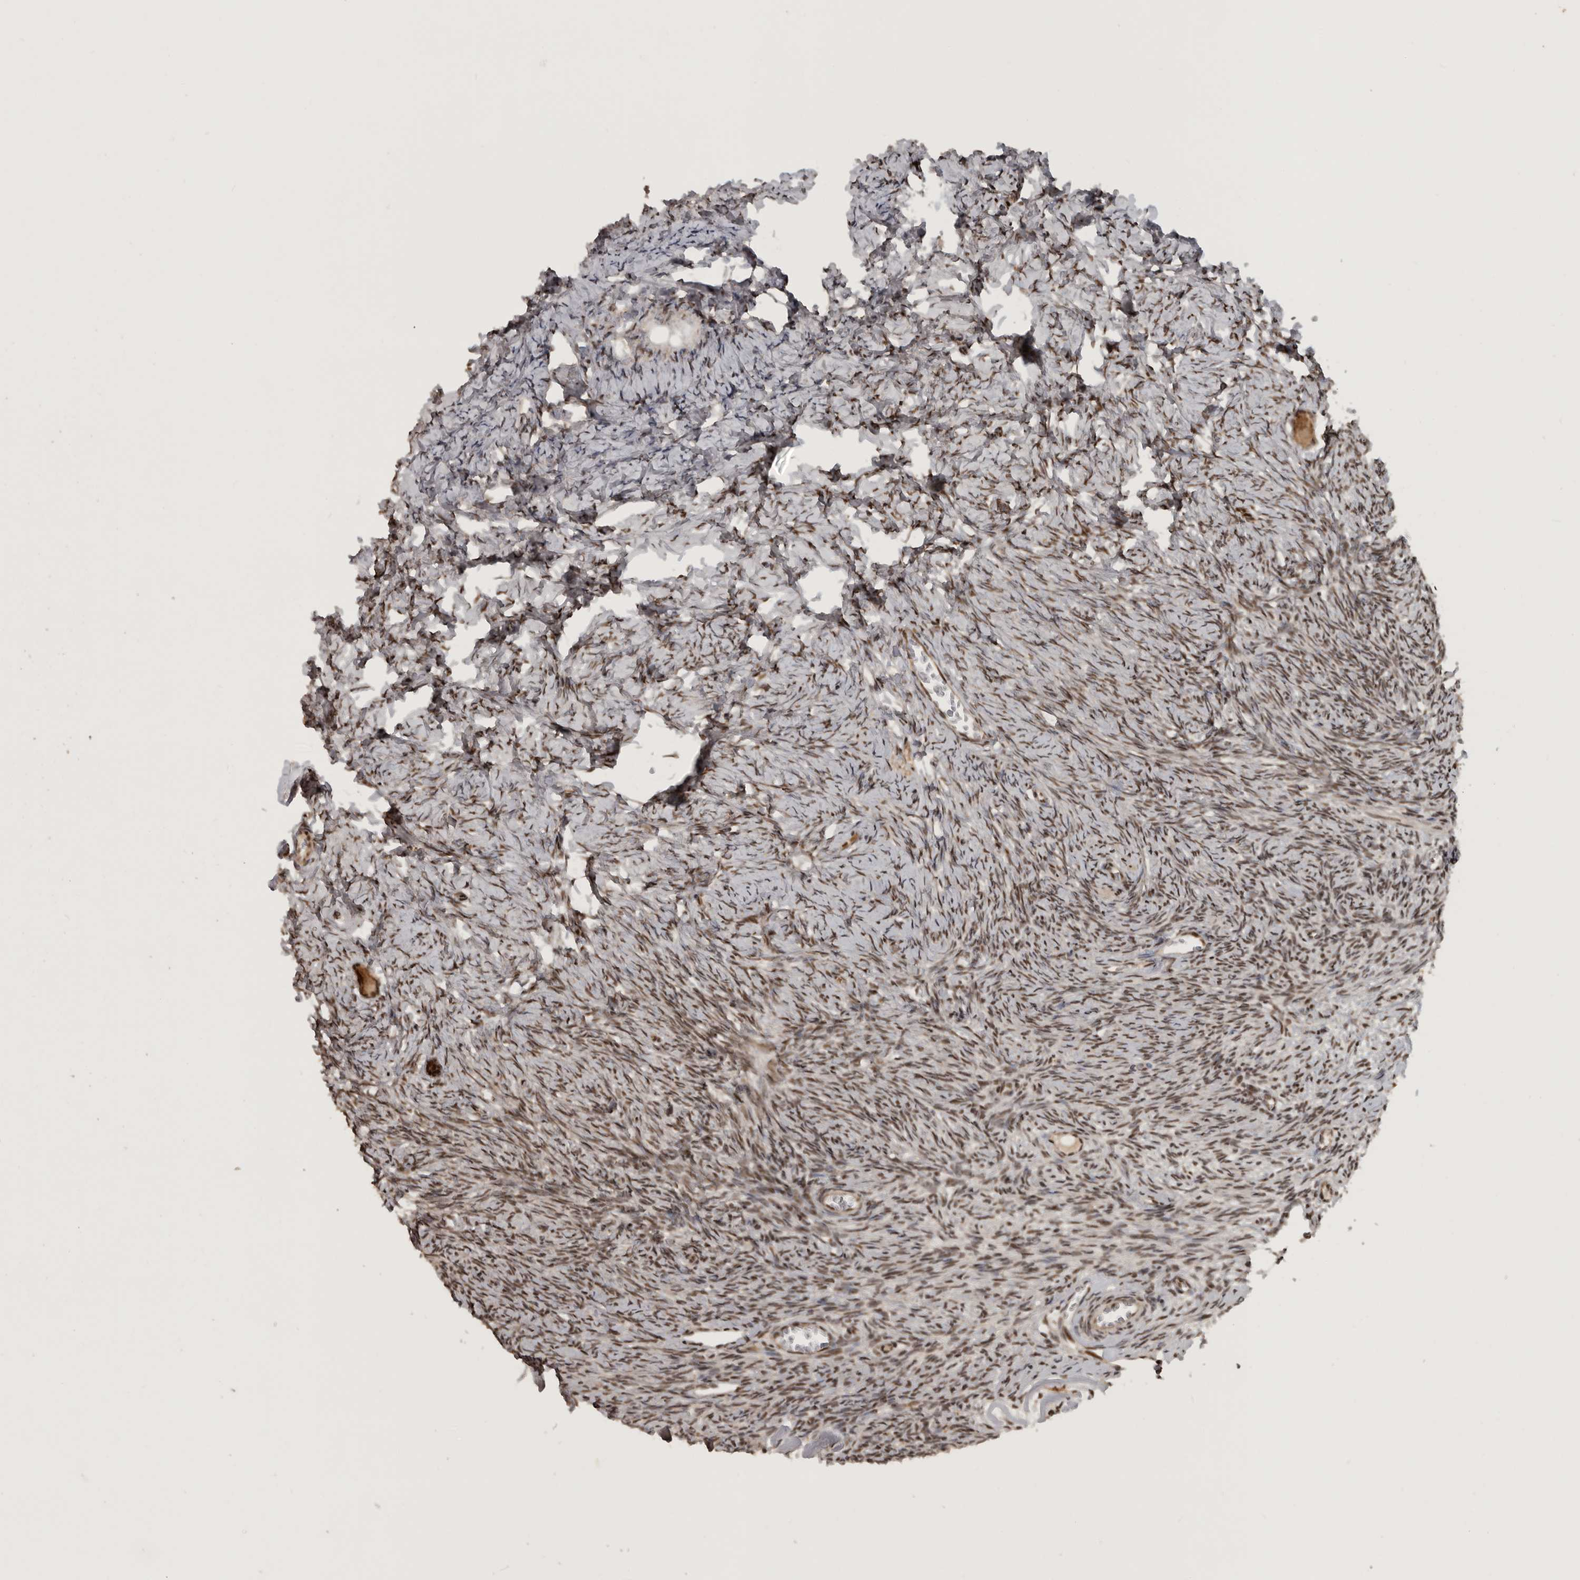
{"staining": {"intensity": "moderate", "quantity": ">75%", "location": "nuclear"}, "tissue": "ovary", "cell_type": "Ovarian stroma cells", "image_type": "normal", "snomed": [{"axis": "morphology", "description": "Normal tissue, NOS"}, {"axis": "topography", "description": "Ovary"}], "caption": "Ovarian stroma cells show moderate nuclear positivity in approximately >75% of cells in unremarkable ovary. The protein is stained brown, and the nuclei are stained in blue (DAB (3,3'-diaminobenzidine) IHC with brightfield microscopy, high magnification).", "gene": "CBLL1", "patient": {"sex": "female", "age": 27}}